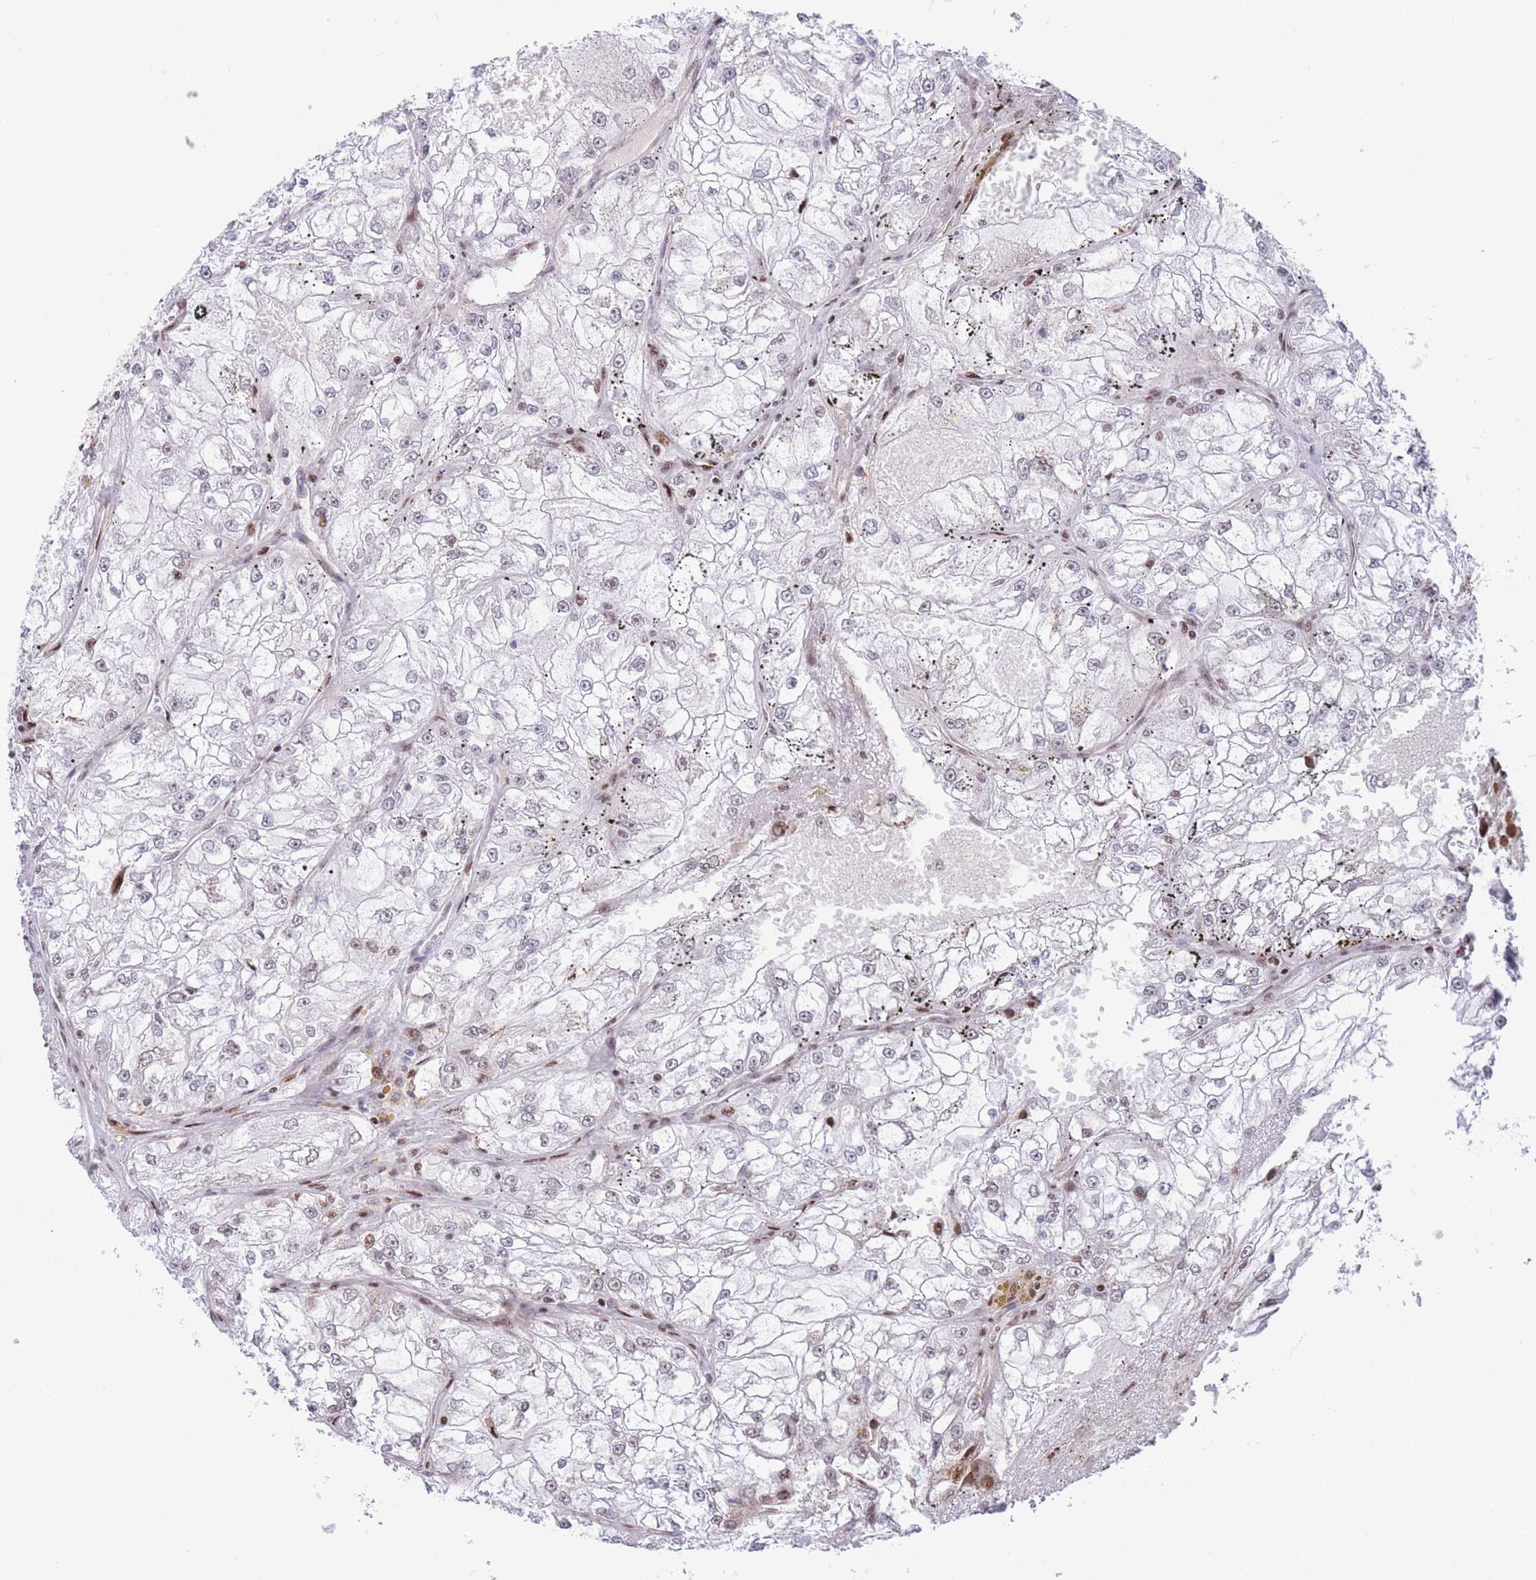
{"staining": {"intensity": "moderate", "quantity": "<25%", "location": "nuclear"}, "tissue": "renal cancer", "cell_type": "Tumor cells", "image_type": "cancer", "snomed": [{"axis": "morphology", "description": "Adenocarcinoma, NOS"}, {"axis": "topography", "description": "Kidney"}], "caption": "Adenocarcinoma (renal) stained with a brown dye shows moderate nuclear positive positivity in about <25% of tumor cells.", "gene": "DNAJC3", "patient": {"sex": "female", "age": 72}}